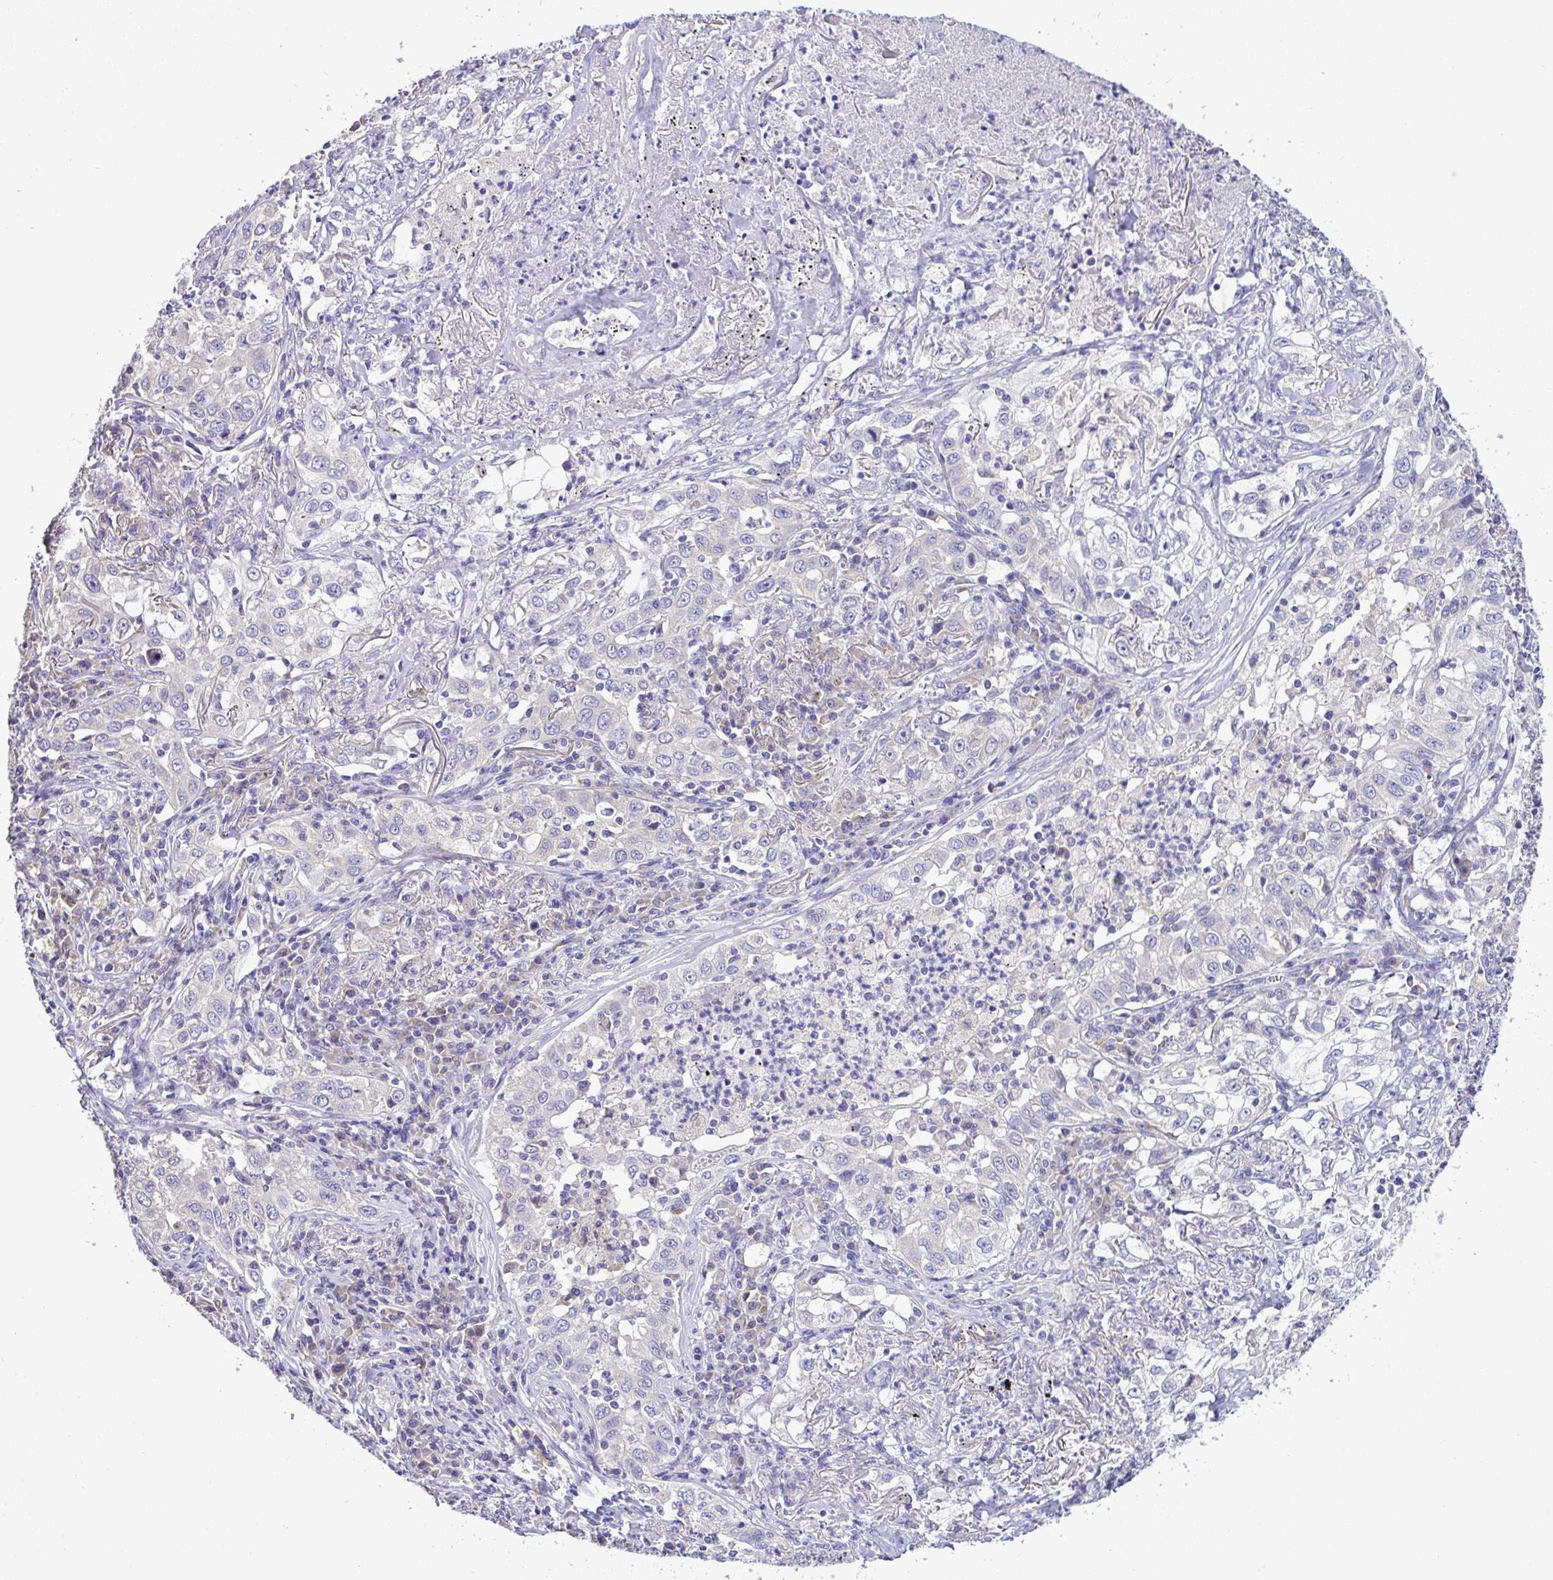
{"staining": {"intensity": "negative", "quantity": "none", "location": "none"}, "tissue": "lung cancer", "cell_type": "Tumor cells", "image_type": "cancer", "snomed": [{"axis": "morphology", "description": "Squamous cell carcinoma, NOS"}, {"axis": "topography", "description": "Lung"}], "caption": "Squamous cell carcinoma (lung) was stained to show a protein in brown. There is no significant staining in tumor cells. (IHC, brightfield microscopy, high magnification).", "gene": "ST8SIA2", "patient": {"sex": "male", "age": 71}}